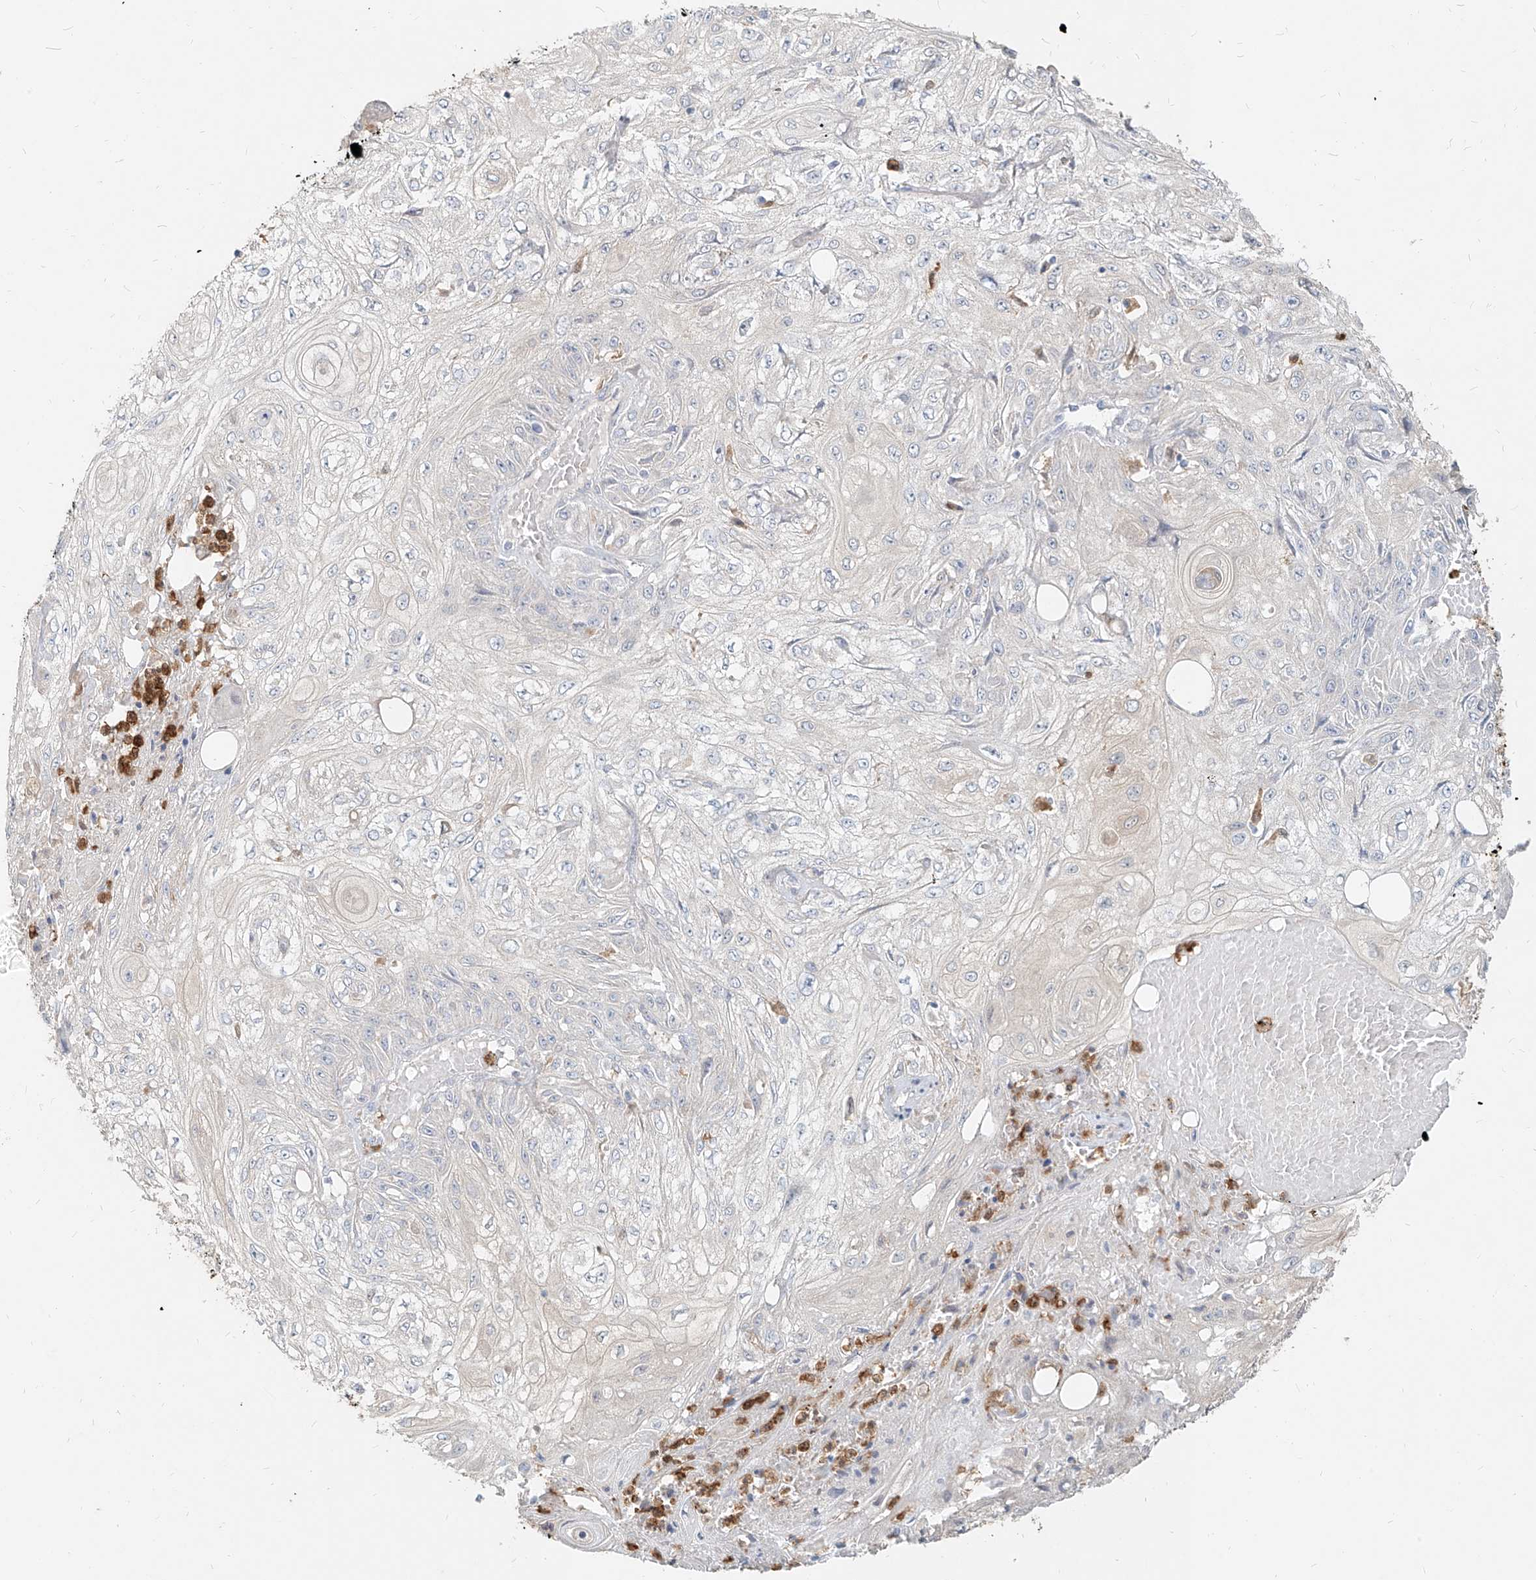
{"staining": {"intensity": "negative", "quantity": "none", "location": "none"}, "tissue": "skin cancer", "cell_type": "Tumor cells", "image_type": "cancer", "snomed": [{"axis": "morphology", "description": "Squamous cell carcinoma, NOS"}, {"axis": "morphology", "description": "Squamous cell carcinoma, metastatic, NOS"}, {"axis": "topography", "description": "Skin"}, {"axis": "topography", "description": "Lymph node"}], "caption": "Skin metastatic squamous cell carcinoma stained for a protein using IHC shows no staining tumor cells.", "gene": "PGD", "patient": {"sex": "male", "age": 75}}